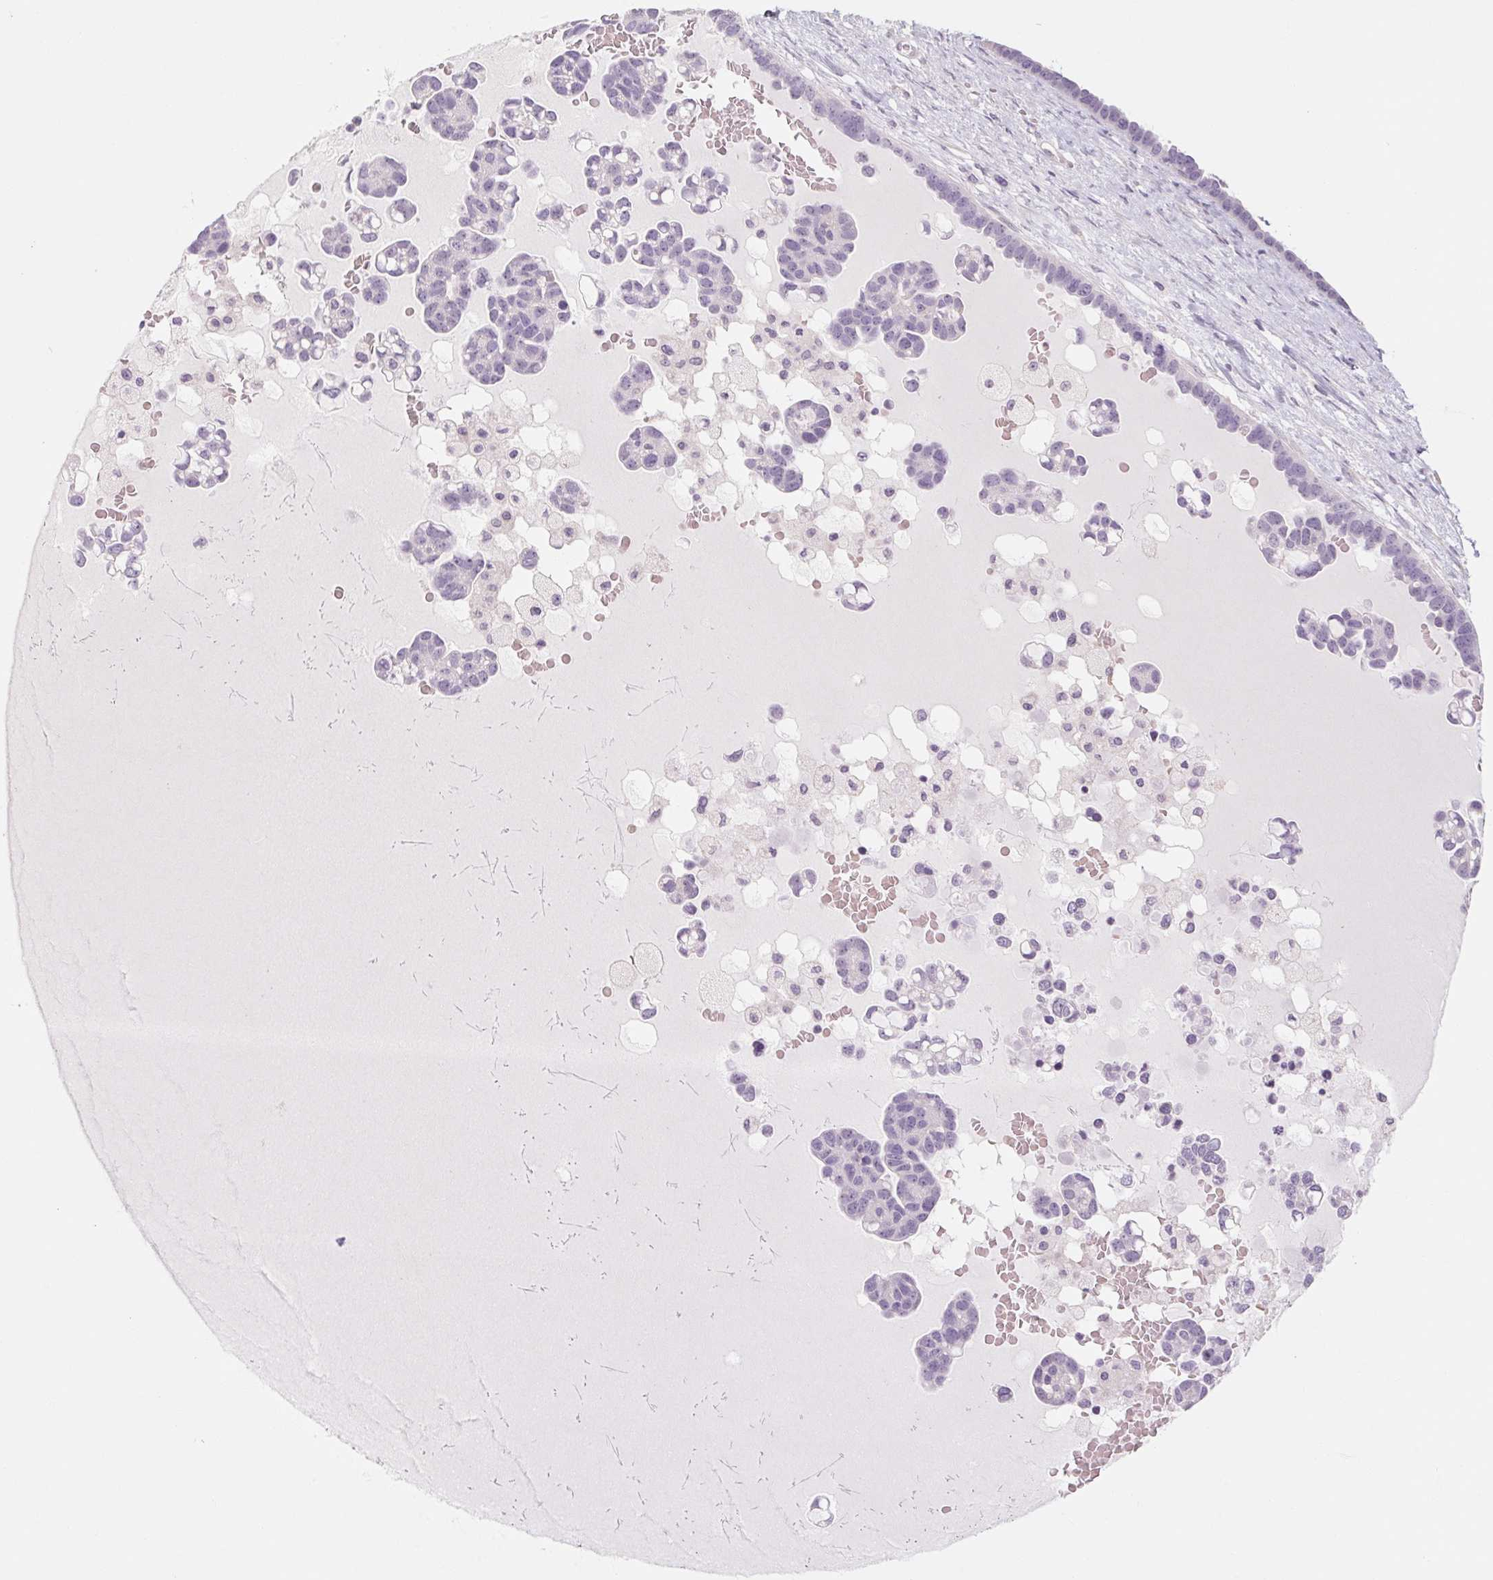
{"staining": {"intensity": "negative", "quantity": "none", "location": "none"}, "tissue": "ovarian cancer", "cell_type": "Tumor cells", "image_type": "cancer", "snomed": [{"axis": "morphology", "description": "Cystadenocarcinoma, serous, NOS"}, {"axis": "topography", "description": "Ovary"}], "caption": "This is a image of IHC staining of serous cystadenocarcinoma (ovarian), which shows no positivity in tumor cells.", "gene": "POU1F1", "patient": {"sex": "female", "age": 54}}